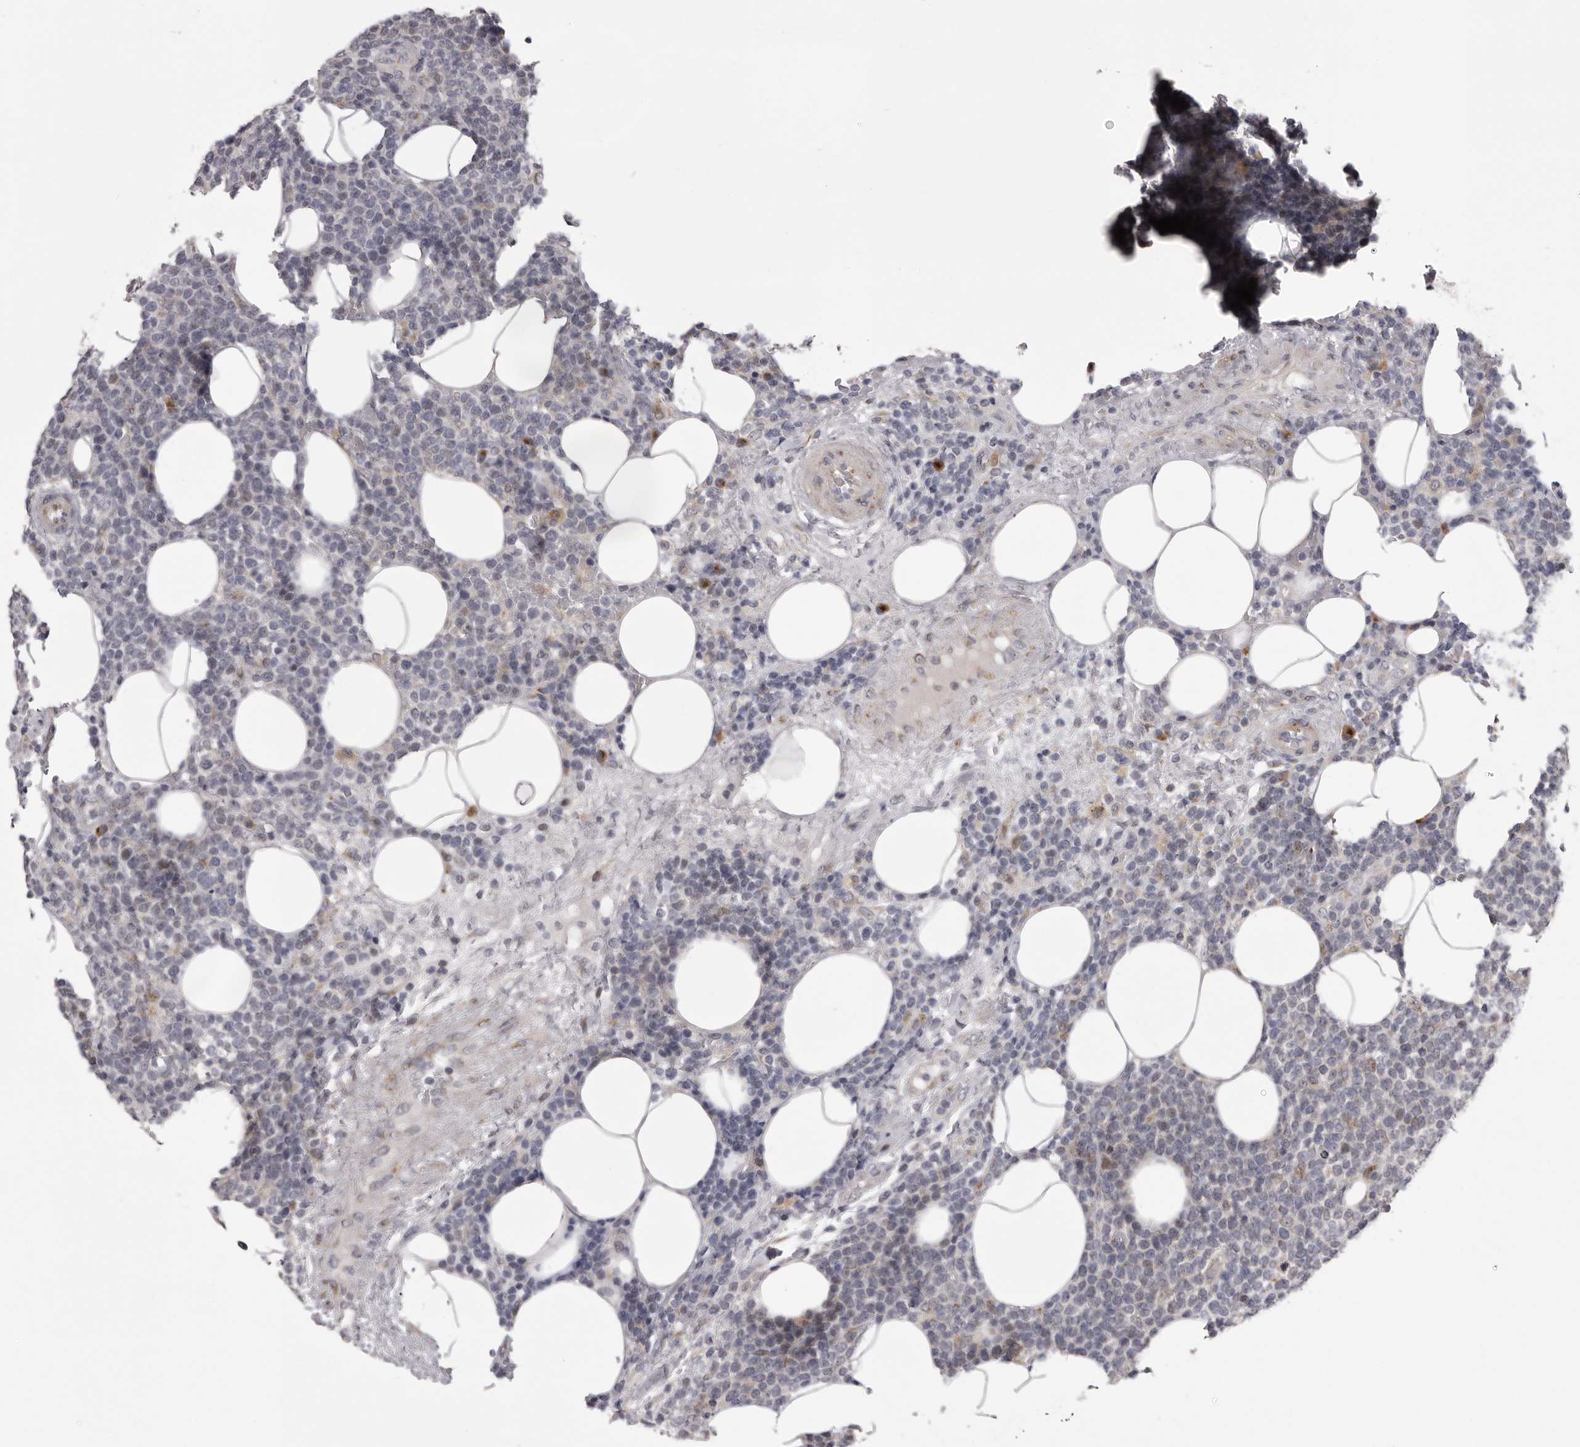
{"staining": {"intensity": "negative", "quantity": "none", "location": "none"}, "tissue": "lymphoma", "cell_type": "Tumor cells", "image_type": "cancer", "snomed": [{"axis": "morphology", "description": "Malignant lymphoma, non-Hodgkin's type, High grade"}, {"axis": "topography", "description": "Lymph node"}], "caption": "Immunohistochemistry image of neoplastic tissue: lymphoma stained with DAB (3,3'-diaminobenzidine) shows no significant protein staining in tumor cells.", "gene": "WDR47", "patient": {"sex": "male", "age": 61}}